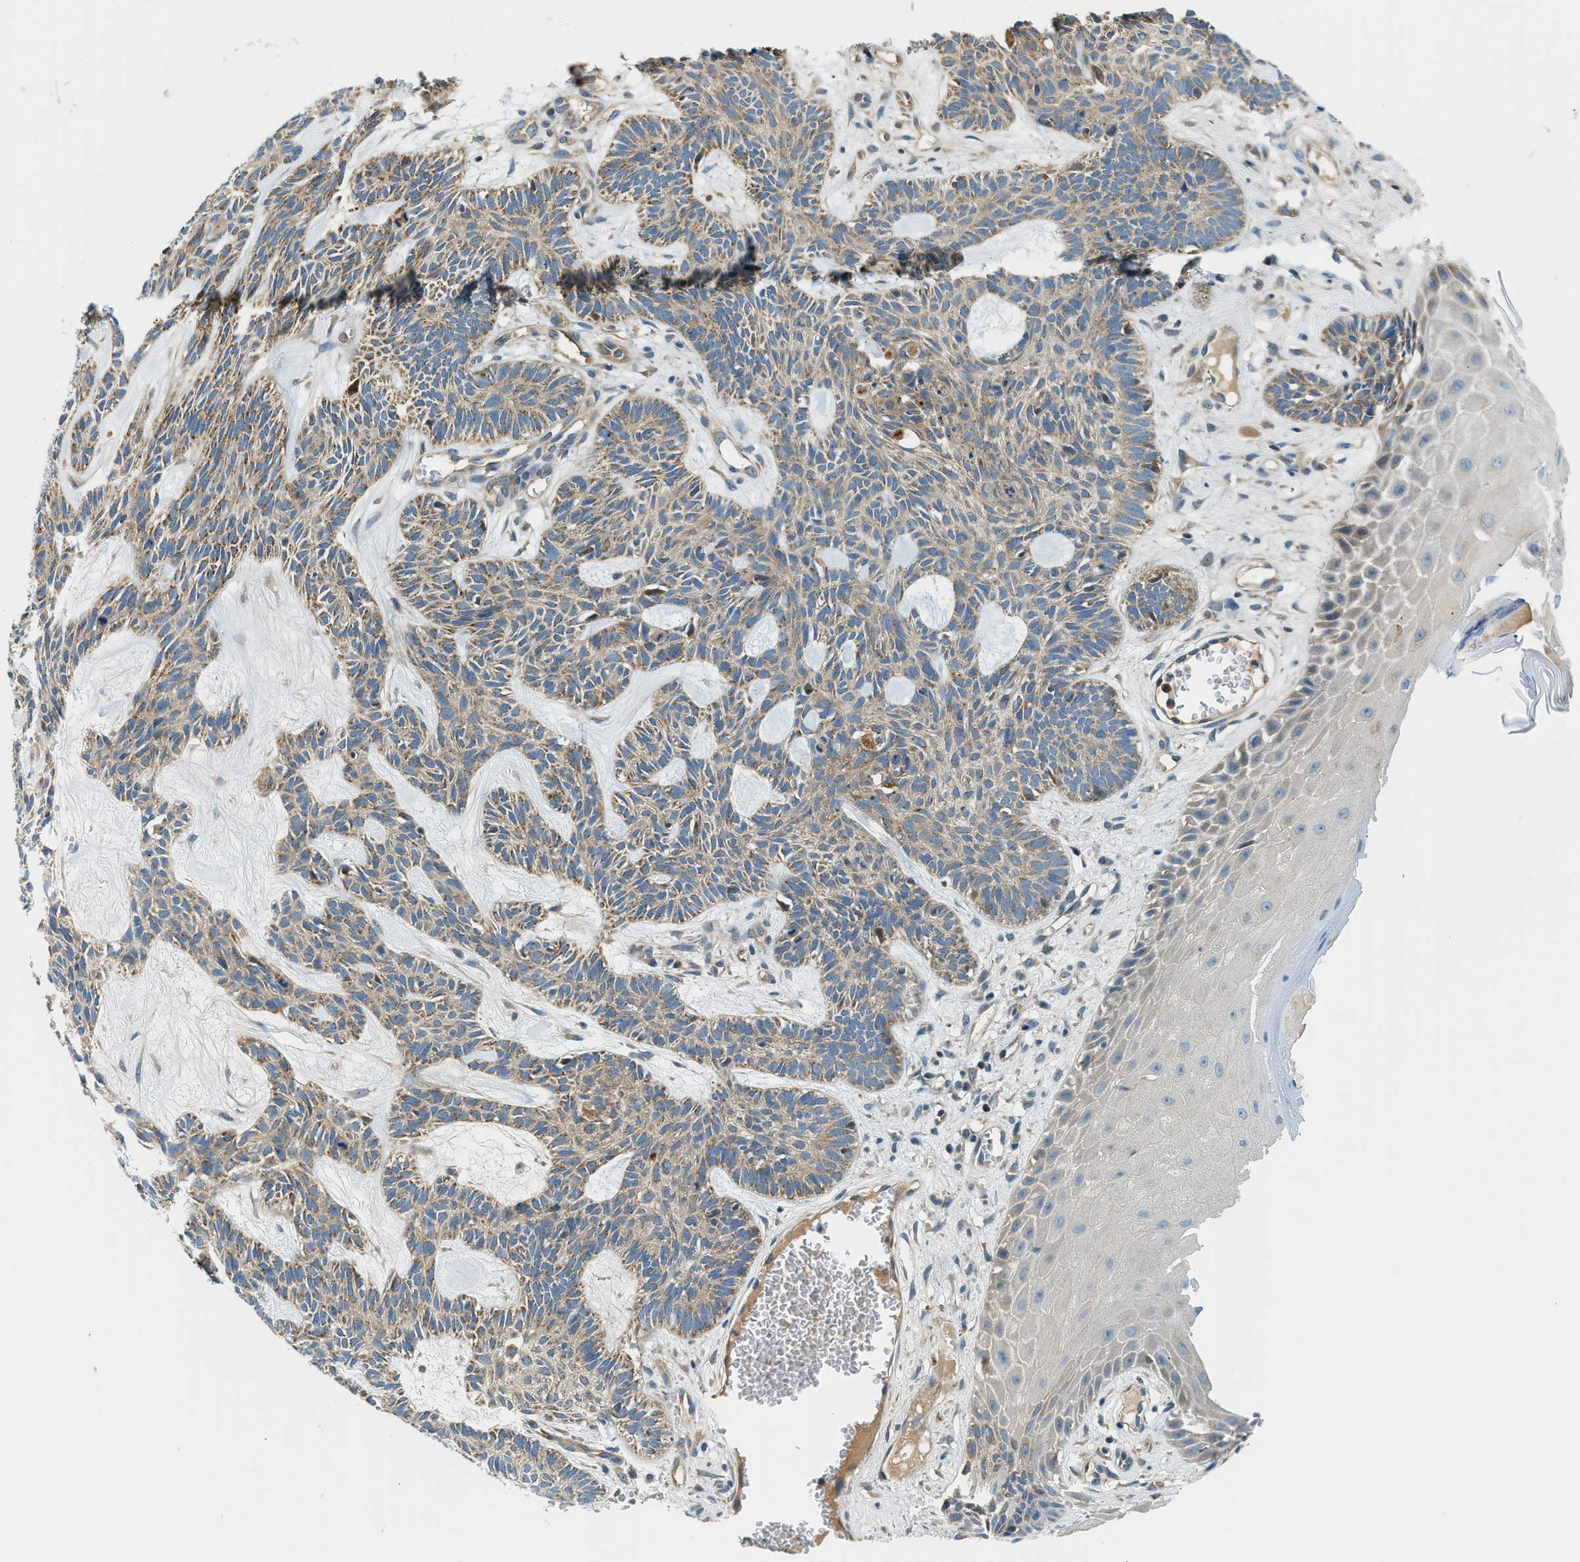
{"staining": {"intensity": "weak", "quantity": ">75%", "location": "cytoplasmic/membranous"}, "tissue": "skin cancer", "cell_type": "Tumor cells", "image_type": "cancer", "snomed": [{"axis": "morphology", "description": "Basal cell carcinoma"}, {"axis": "topography", "description": "Skin"}], "caption": "This histopathology image exhibits immunohistochemistry staining of skin cancer, with low weak cytoplasmic/membranous positivity in approximately >75% of tumor cells.", "gene": "KCNK1", "patient": {"sex": "male", "age": 67}}